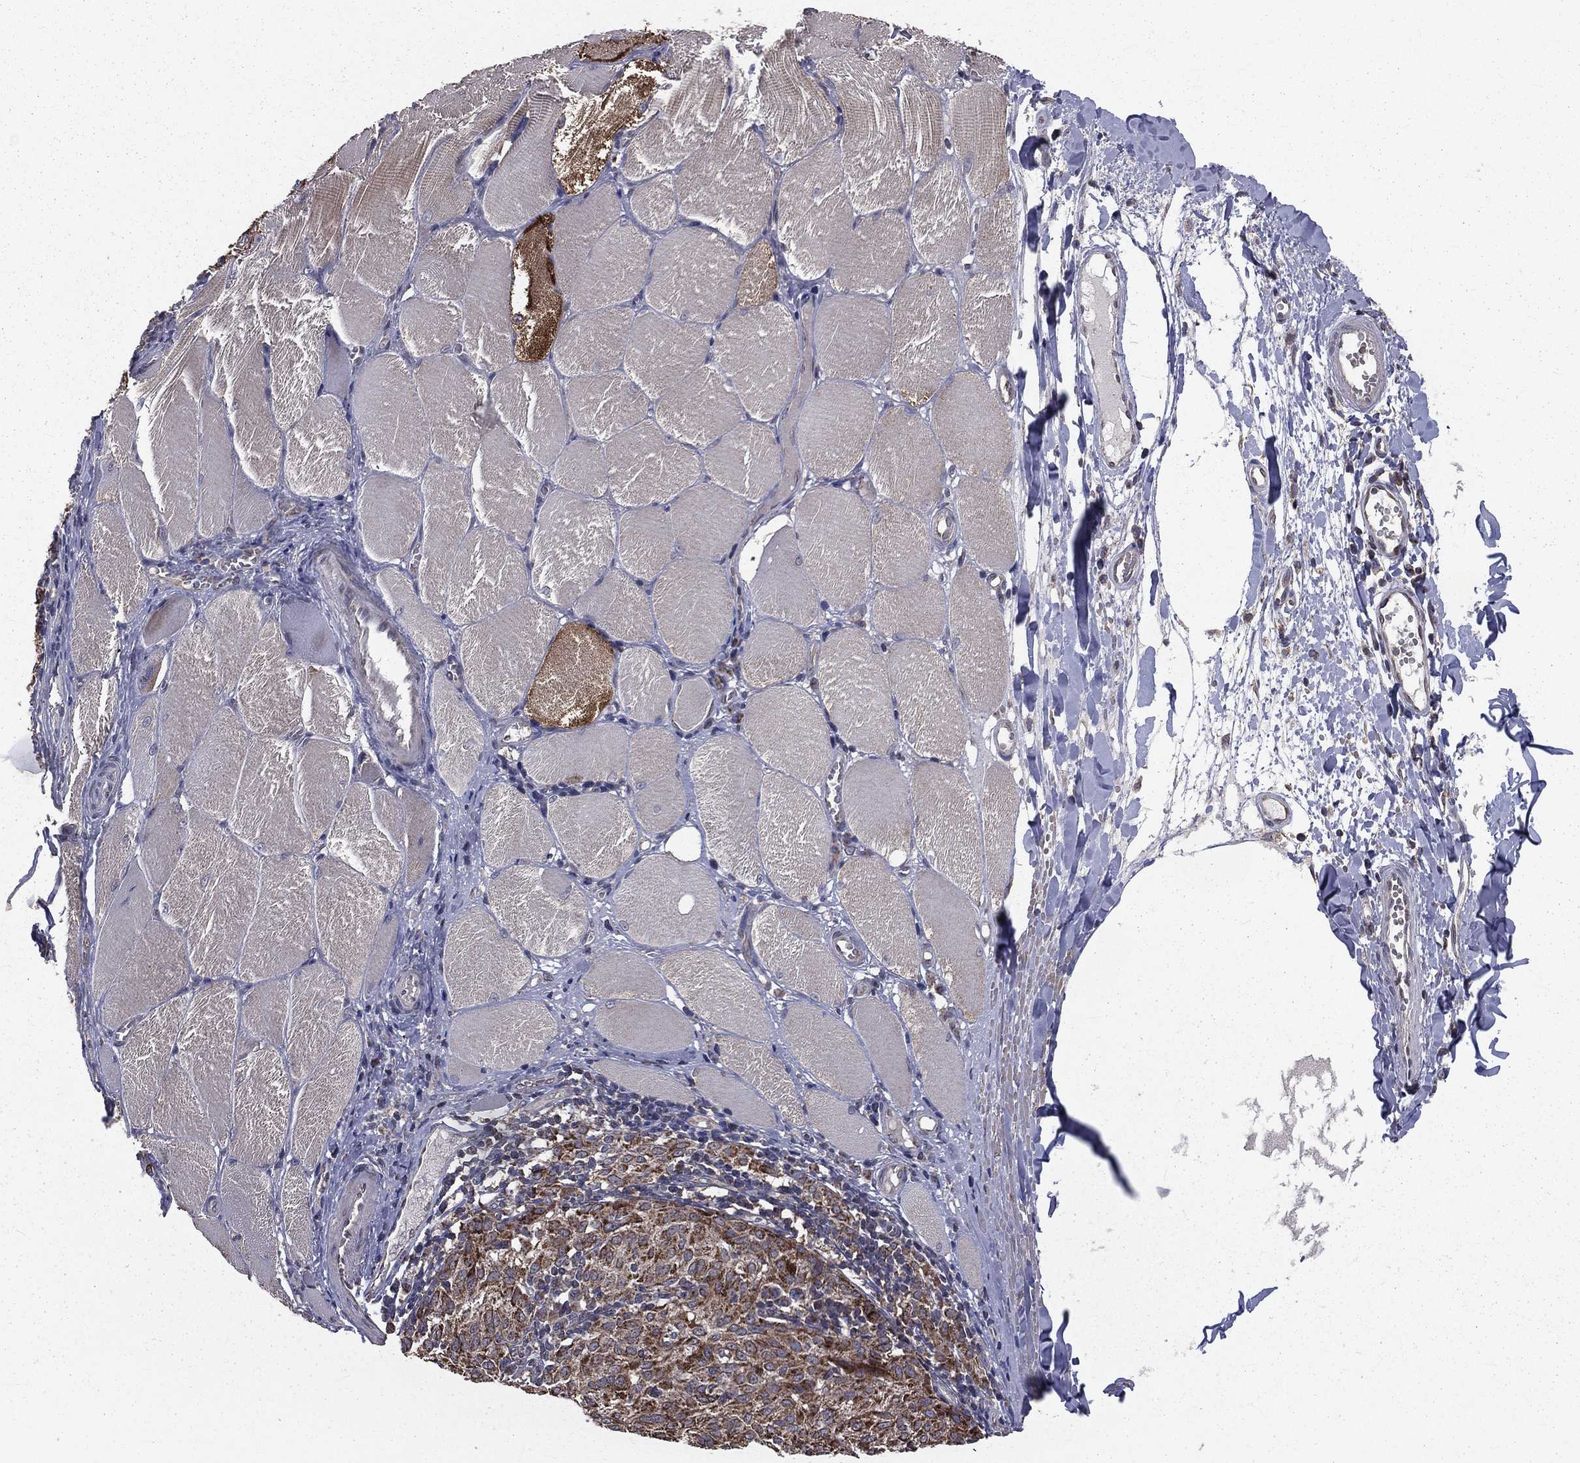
{"staining": {"intensity": "strong", "quantity": ">75%", "location": "cytoplasmic/membranous"}, "tissue": "melanoma", "cell_type": "Tumor cells", "image_type": "cancer", "snomed": [{"axis": "morphology", "description": "Malignant melanoma, NOS"}, {"axis": "topography", "description": "Skin"}], "caption": "IHC micrograph of neoplastic tissue: human malignant melanoma stained using immunohistochemistry (IHC) demonstrates high levels of strong protein expression localized specifically in the cytoplasmic/membranous of tumor cells, appearing as a cytoplasmic/membranous brown color.", "gene": "MRPL46", "patient": {"sex": "female", "age": 72}}